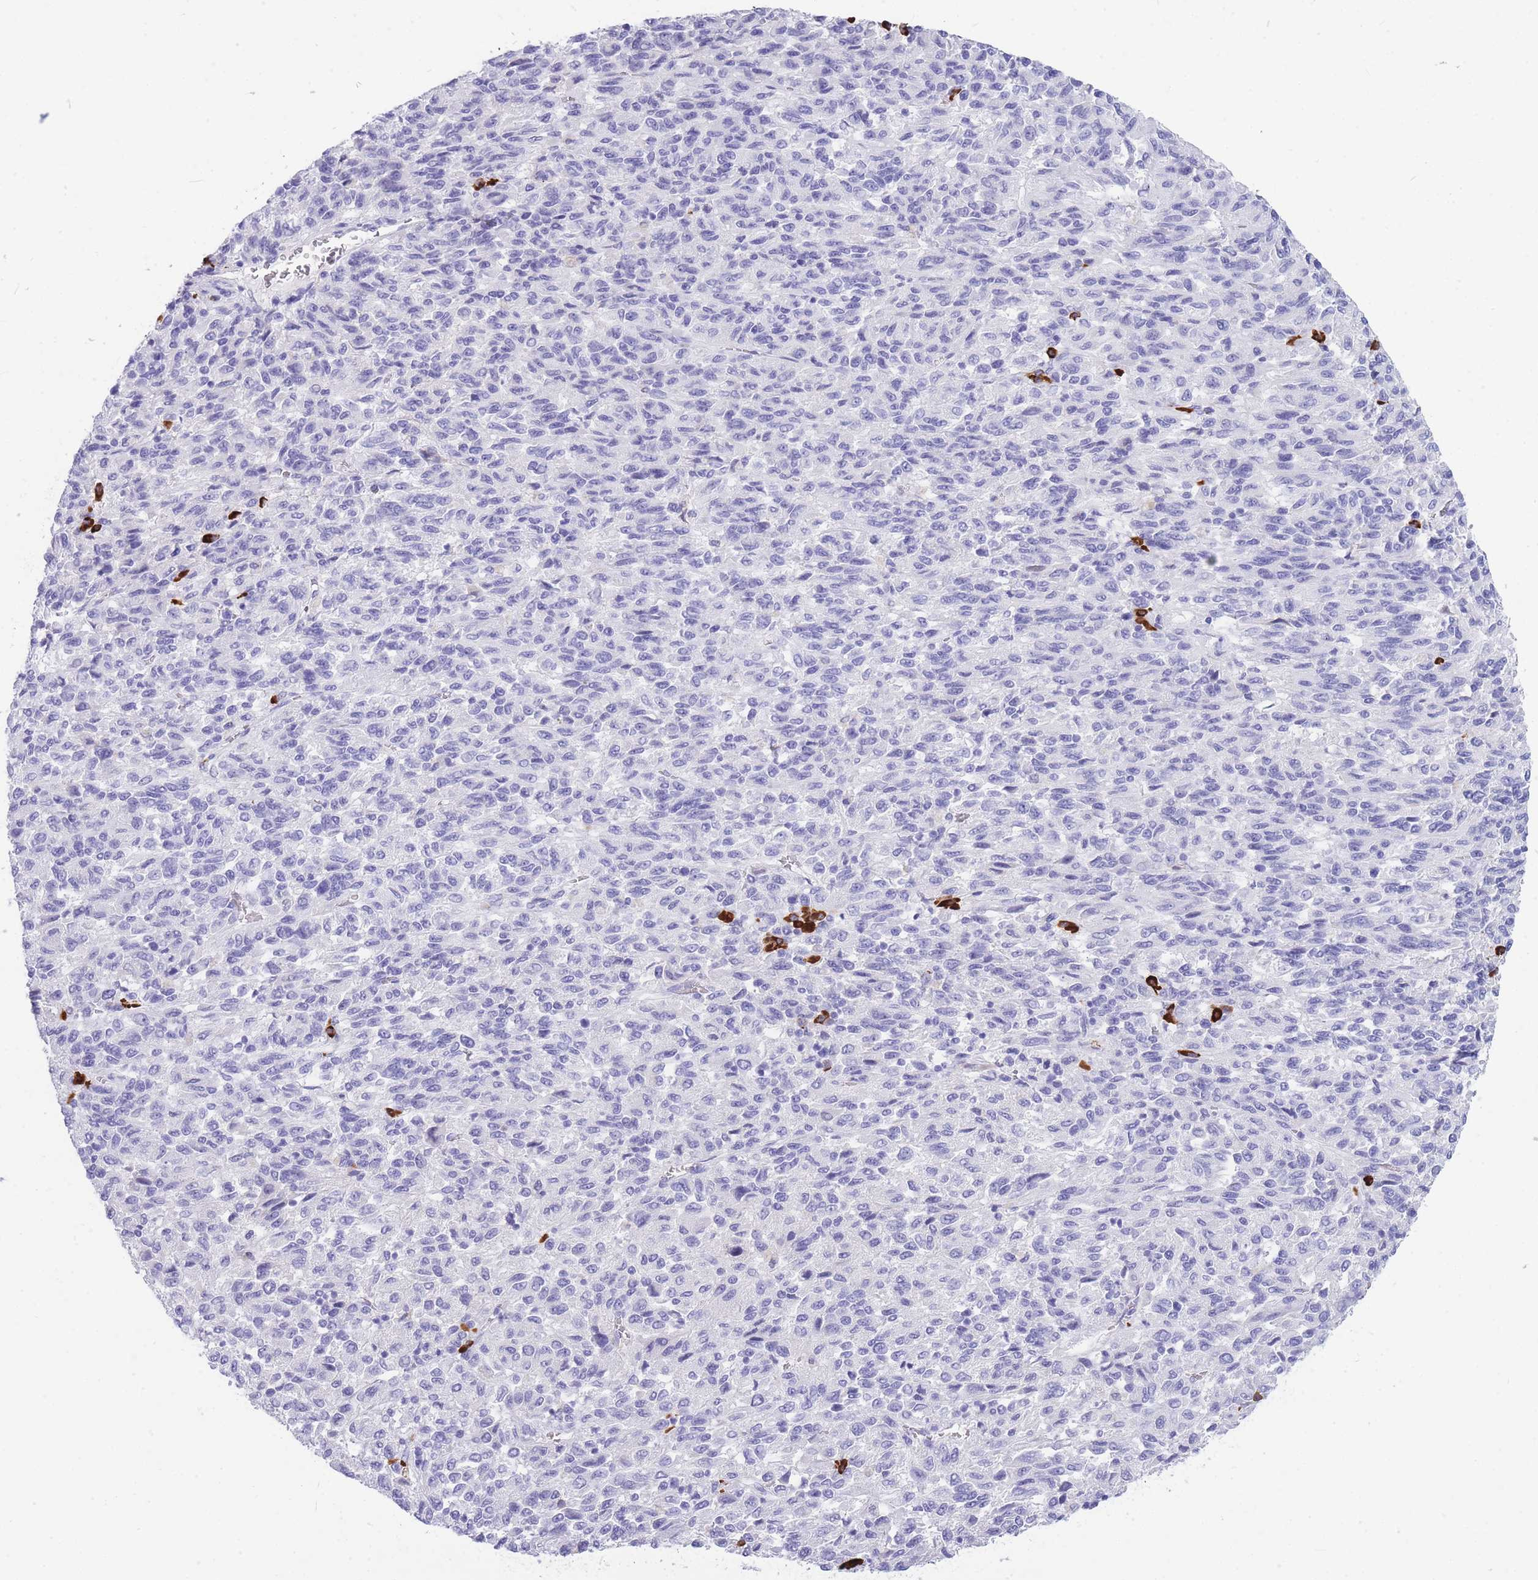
{"staining": {"intensity": "negative", "quantity": "none", "location": "none"}, "tissue": "melanoma", "cell_type": "Tumor cells", "image_type": "cancer", "snomed": [{"axis": "morphology", "description": "Malignant melanoma, Metastatic site"}, {"axis": "topography", "description": "Lung"}], "caption": "Immunohistochemical staining of malignant melanoma (metastatic site) shows no significant expression in tumor cells.", "gene": "ZFP62", "patient": {"sex": "male", "age": 64}}